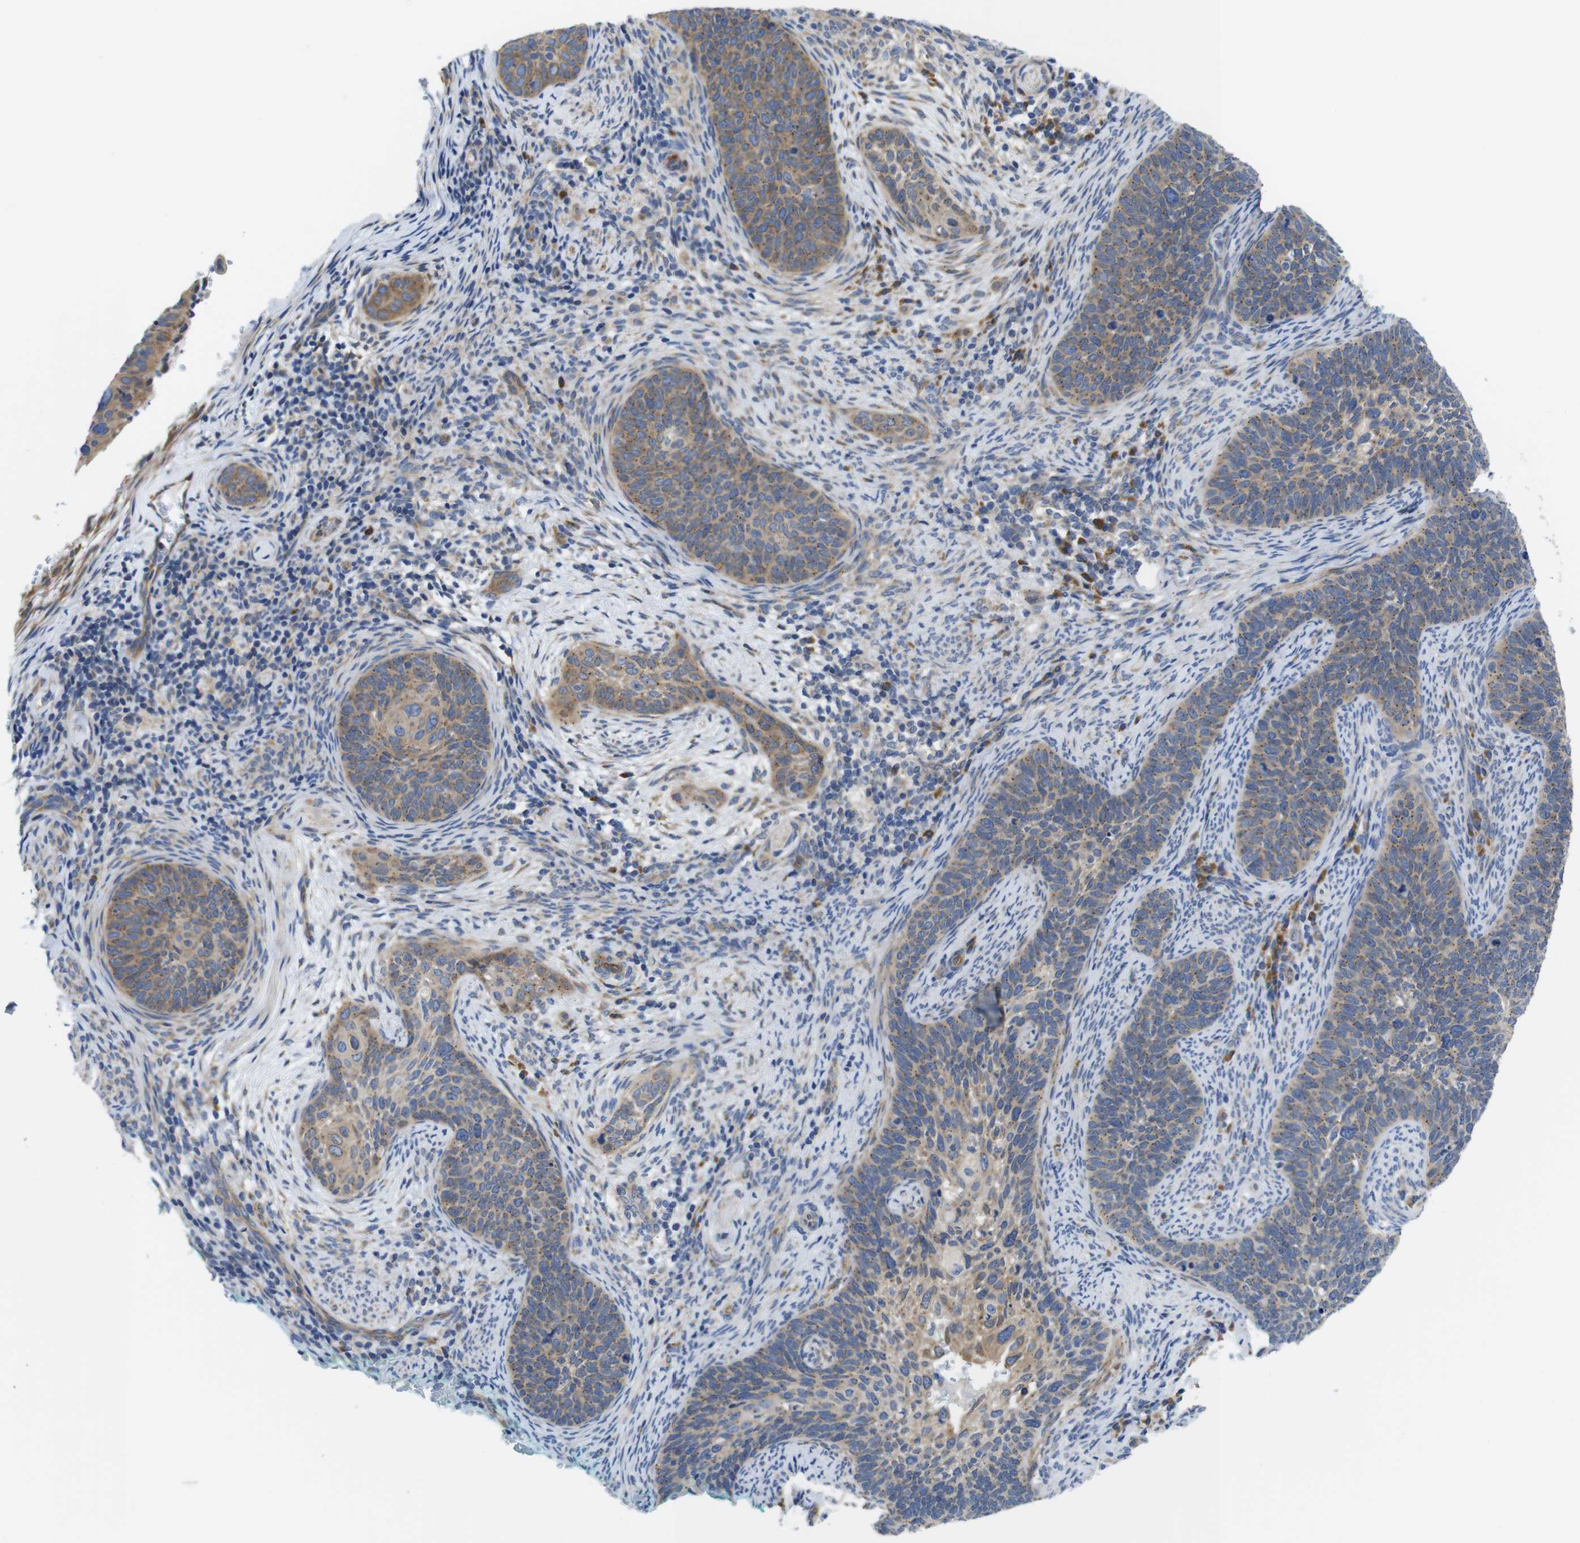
{"staining": {"intensity": "weak", "quantity": ">75%", "location": "cytoplasmic/membranous"}, "tissue": "cervical cancer", "cell_type": "Tumor cells", "image_type": "cancer", "snomed": [{"axis": "morphology", "description": "Squamous cell carcinoma, NOS"}, {"axis": "topography", "description": "Cervix"}], "caption": "This micrograph demonstrates squamous cell carcinoma (cervical) stained with immunohistochemistry (IHC) to label a protein in brown. The cytoplasmic/membranous of tumor cells show weak positivity for the protein. Nuclei are counter-stained blue.", "gene": "DDRGK1", "patient": {"sex": "female", "age": 33}}